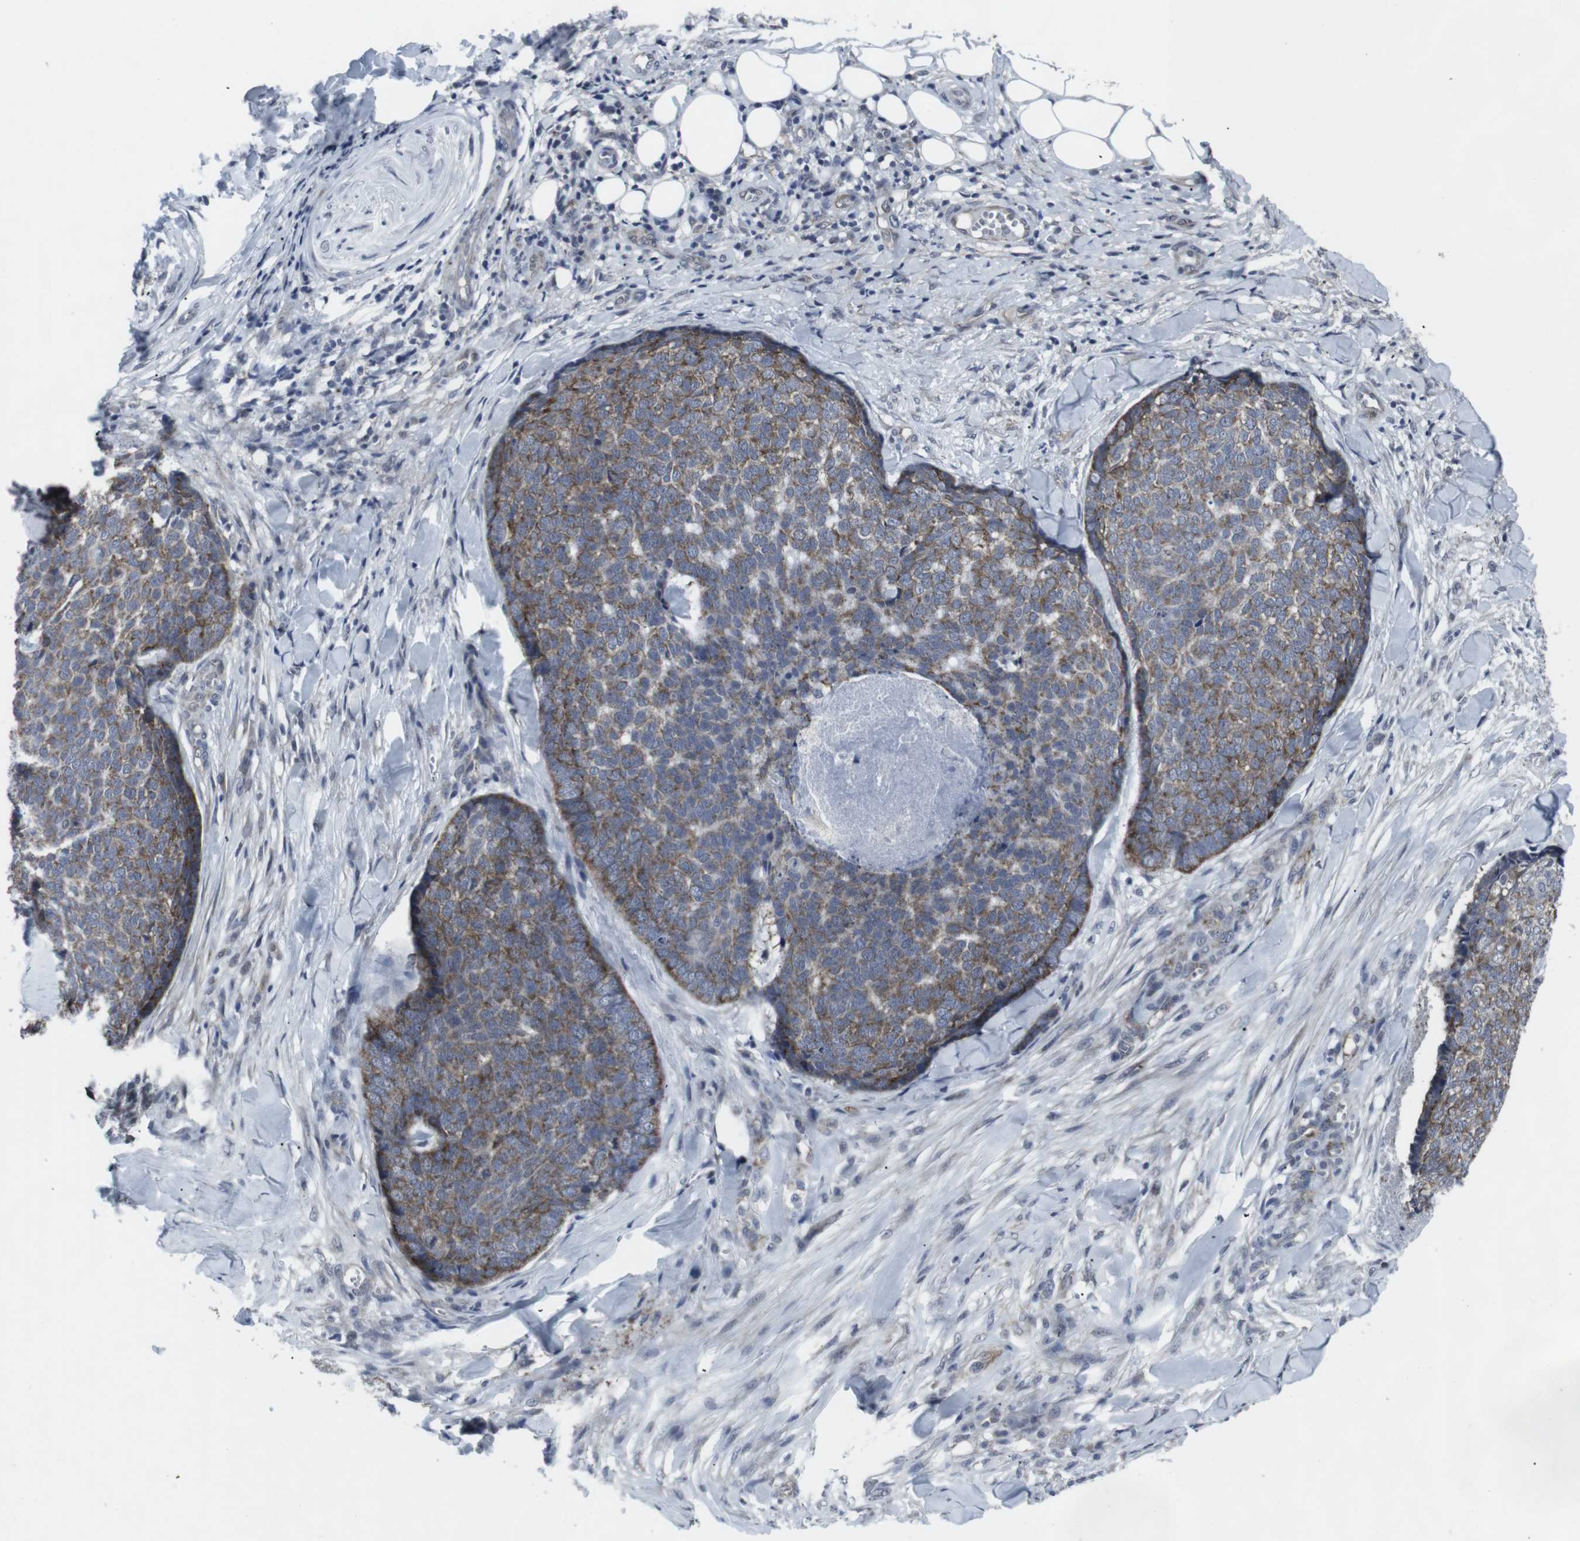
{"staining": {"intensity": "moderate", "quantity": ">75%", "location": "cytoplasmic/membranous"}, "tissue": "skin cancer", "cell_type": "Tumor cells", "image_type": "cancer", "snomed": [{"axis": "morphology", "description": "Basal cell carcinoma"}, {"axis": "topography", "description": "Skin"}], "caption": "A brown stain shows moderate cytoplasmic/membranous staining of a protein in human skin basal cell carcinoma tumor cells.", "gene": "GEMIN2", "patient": {"sex": "male", "age": 84}}